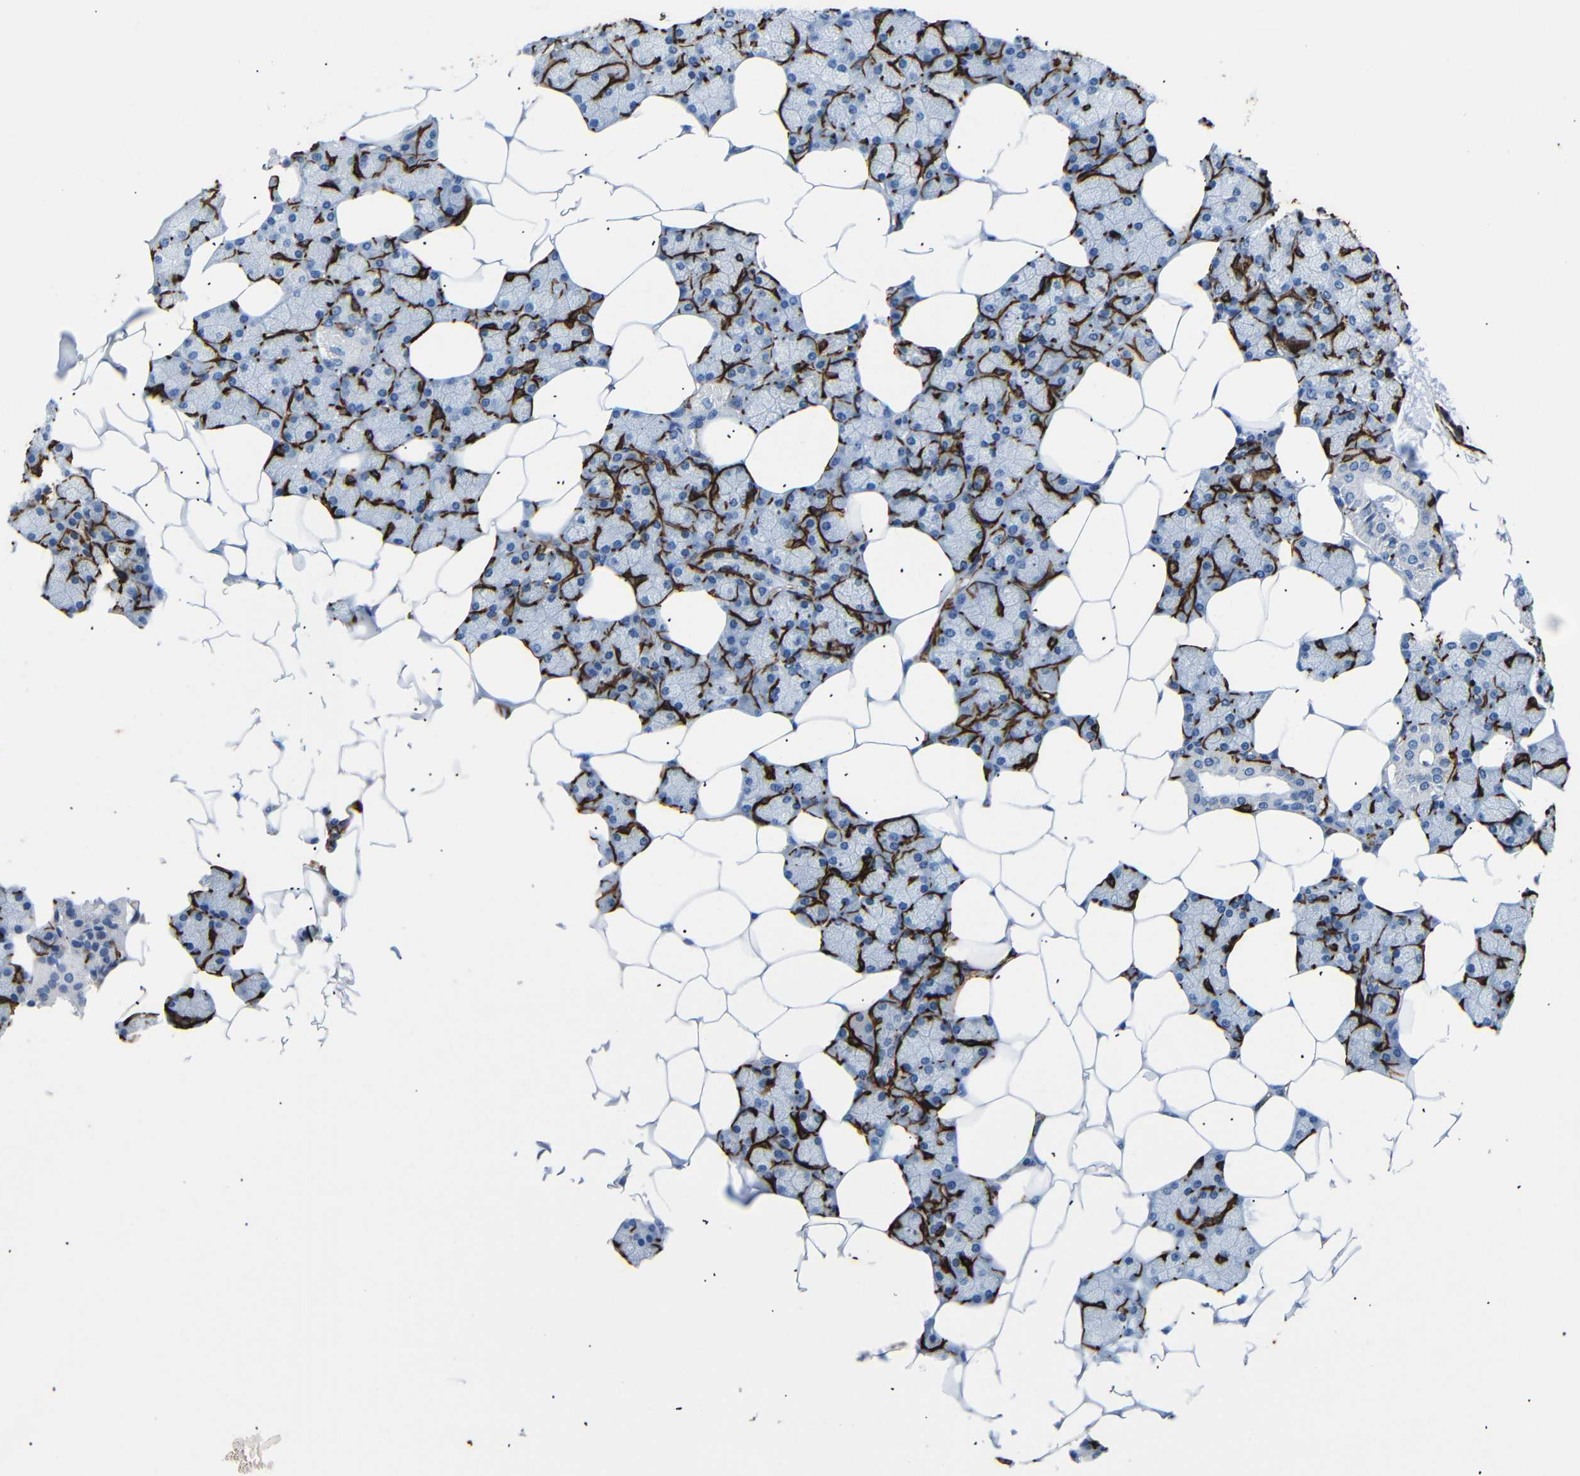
{"staining": {"intensity": "negative", "quantity": "none", "location": "none"}, "tissue": "salivary gland", "cell_type": "Glandular cells", "image_type": "normal", "snomed": [{"axis": "morphology", "description": "Normal tissue, NOS"}, {"axis": "topography", "description": "Salivary gland"}], "caption": "Image shows no protein staining in glandular cells of normal salivary gland.", "gene": "ACTA2", "patient": {"sex": "male", "age": 62}}